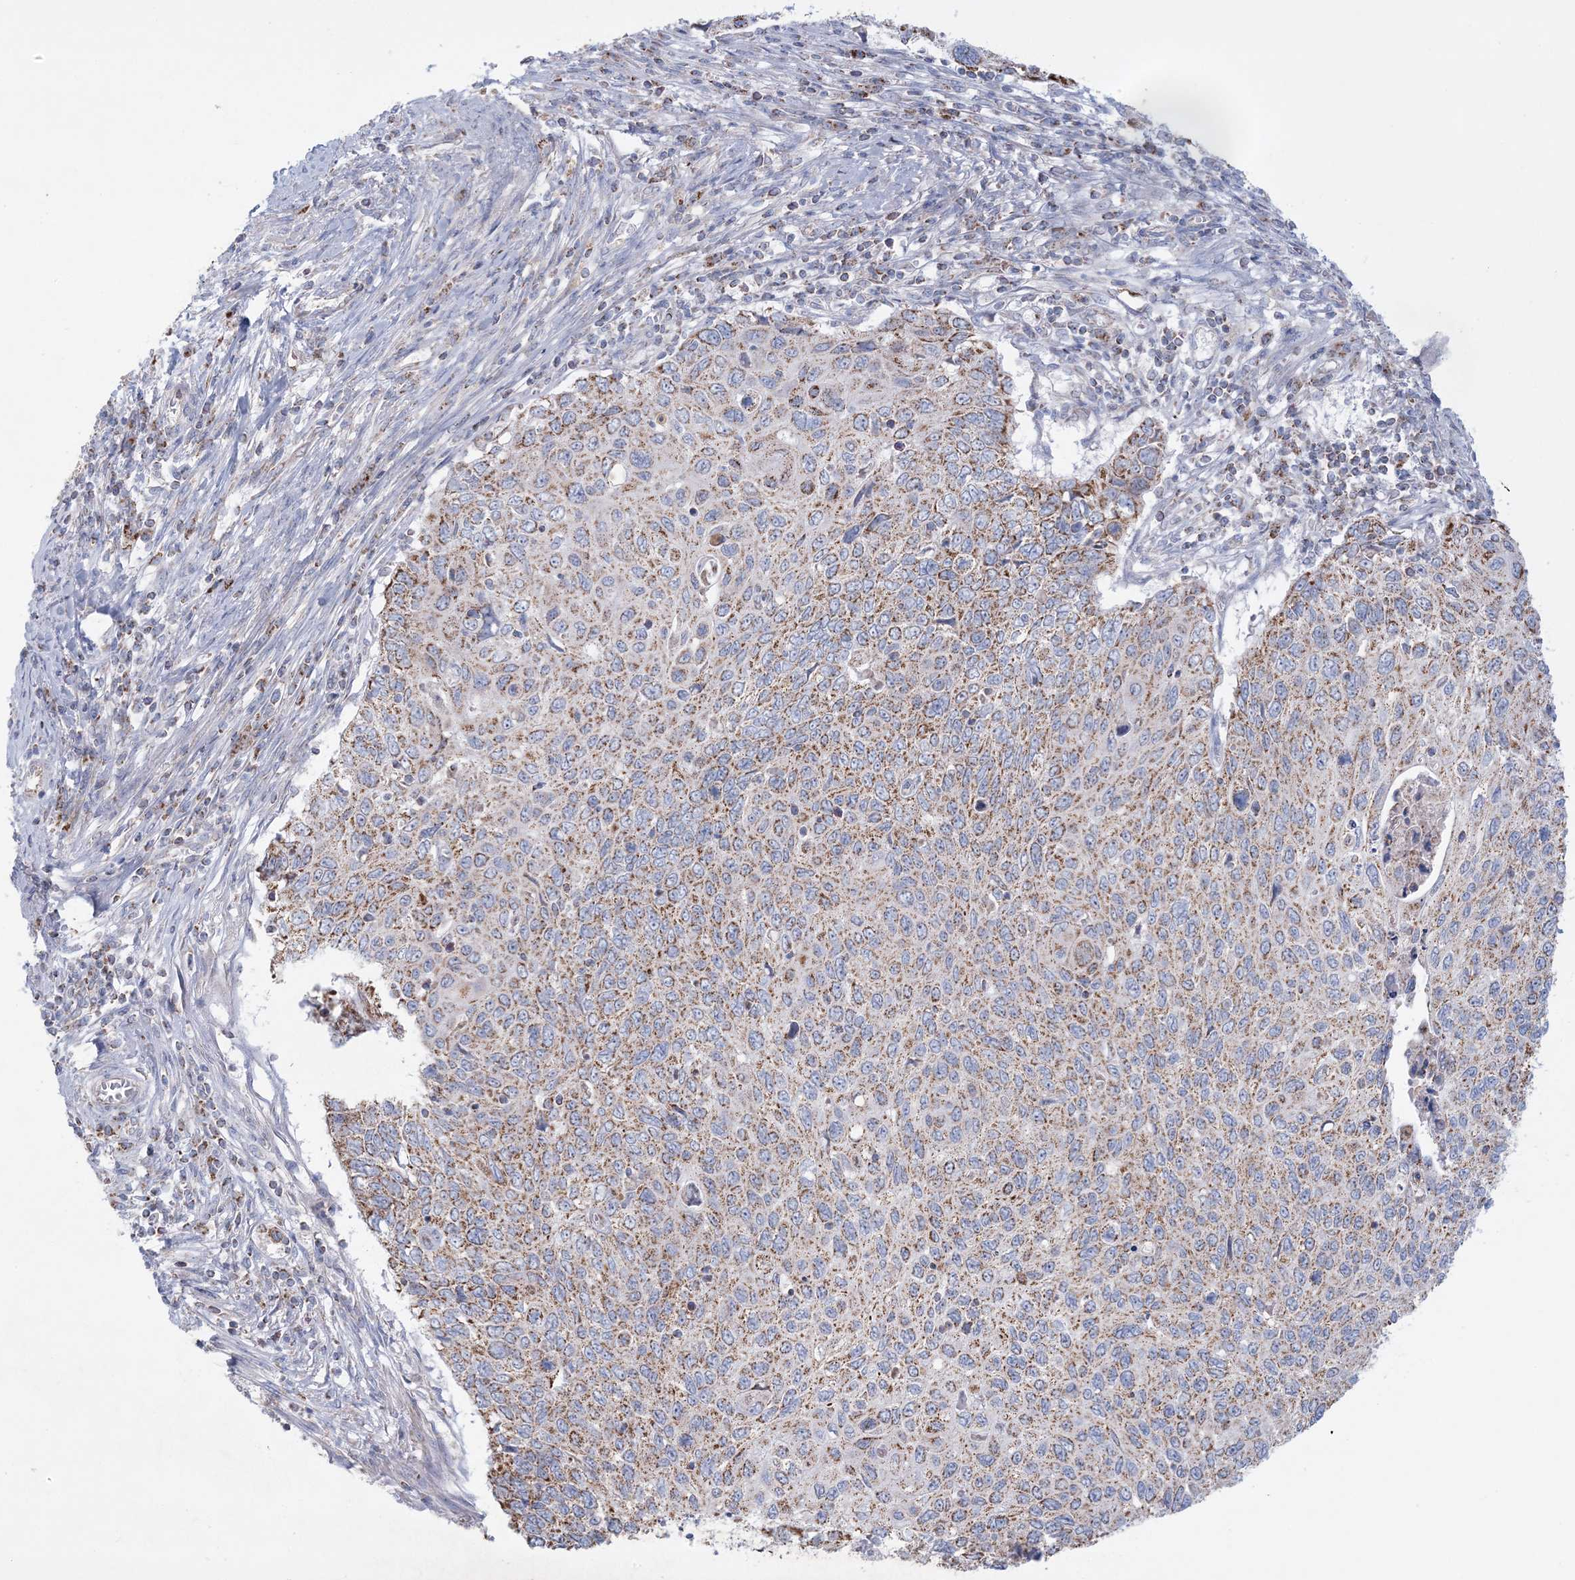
{"staining": {"intensity": "strong", "quantity": "25%-75%", "location": "cytoplasmic/membranous"}, "tissue": "cervical cancer", "cell_type": "Tumor cells", "image_type": "cancer", "snomed": [{"axis": "morphology", "description": "Squamous cell carcinoma, NOS"}, {"axis": "topography", "description": "Cervix"}], "caption": "Cervical cancer stained with a brown dye shows strong cytoplasmic/membranous positive expression in approximately 25%-75% of tumor cells.", "gene": "KCTD6", "patient": {"sex": "female", "age": 70}}